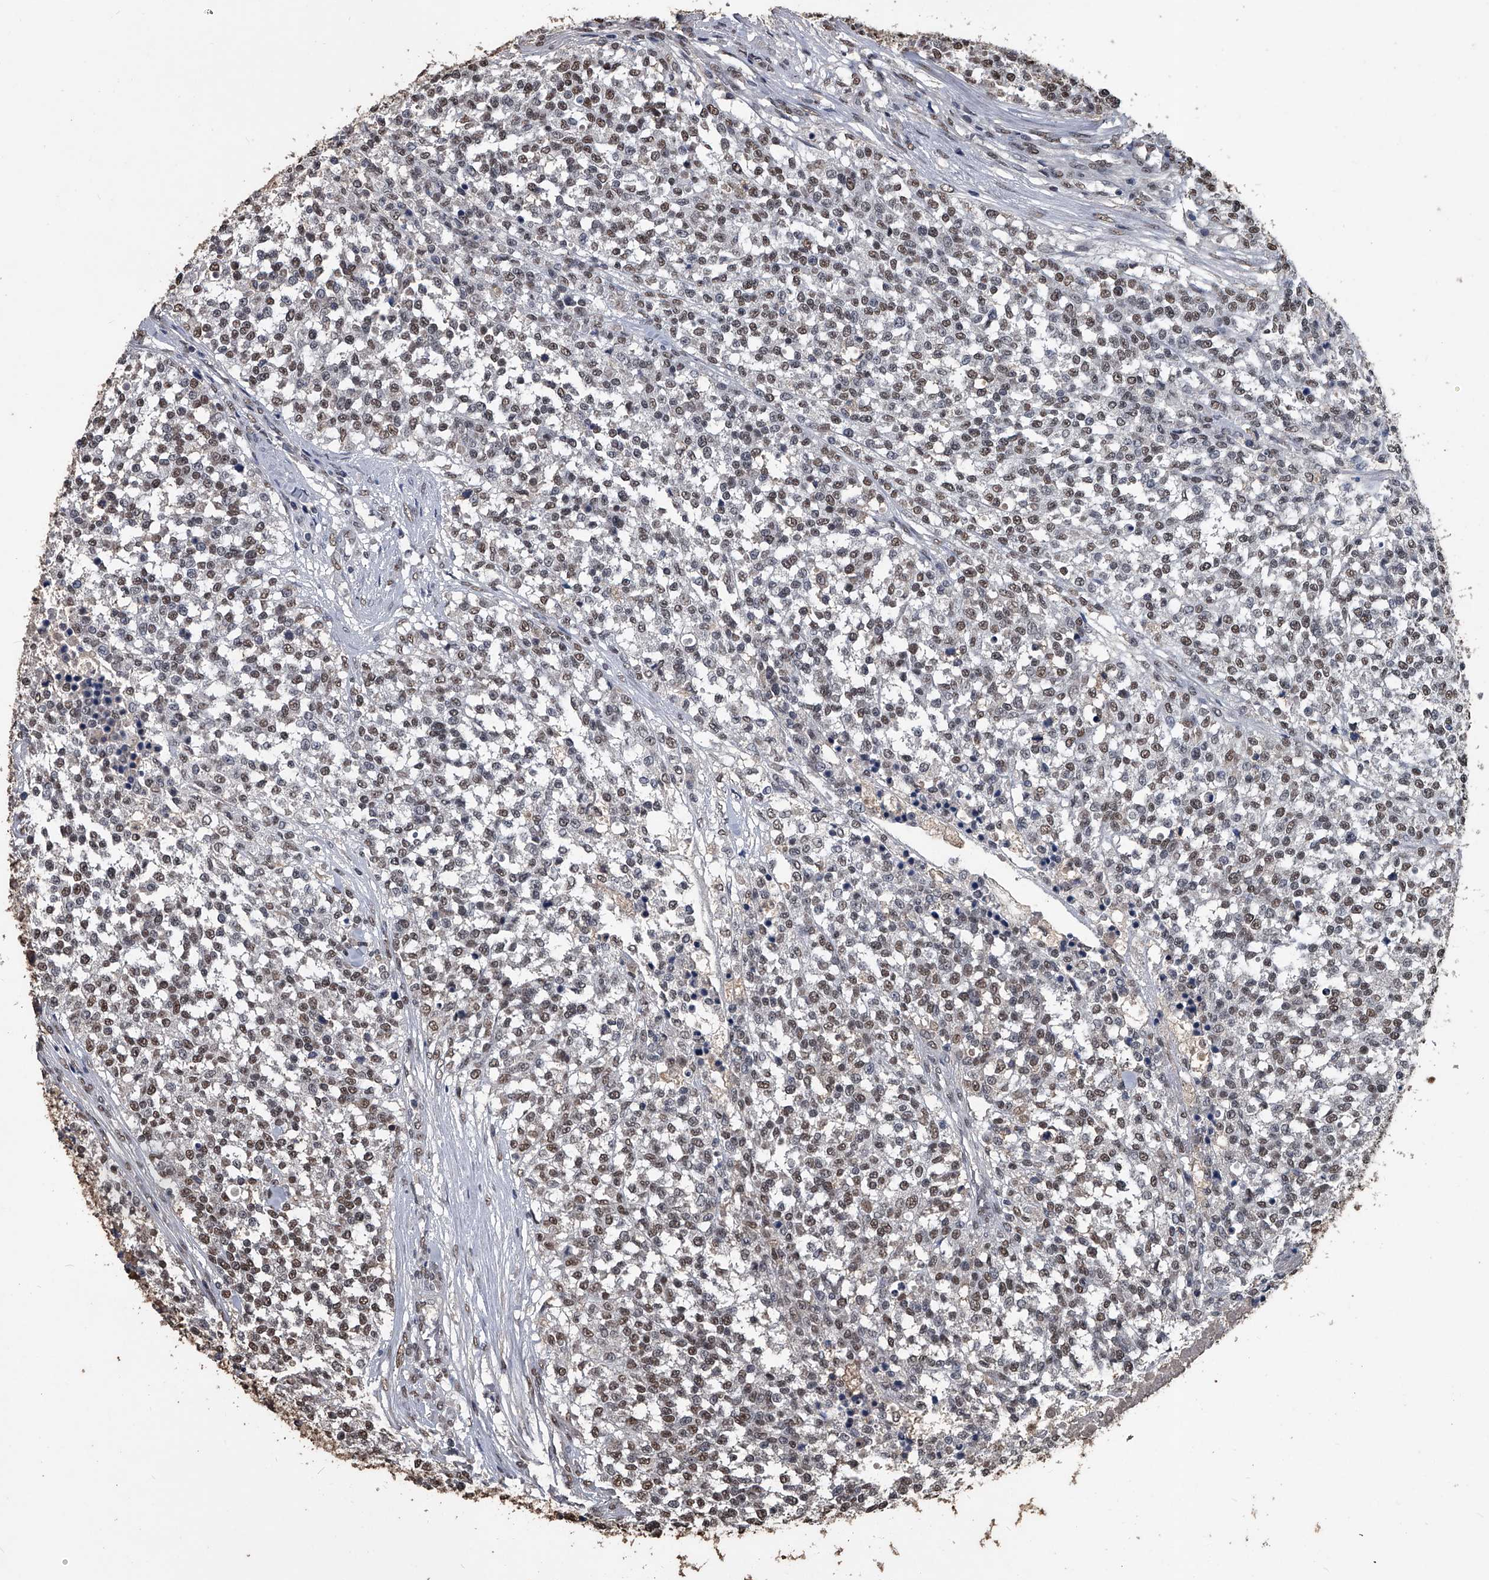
{"staining": {"intensity": "weak", "quantity": ">75%", "location": "nuclear"}, "tissue": "testis cancer", "cell_type": "Tumor cells", "image_type": "cancer", "snomed": [{"axis": "morphology", "description": "Seminoma, NOS"}, {"axis": "topography", "description": "Testis"}], "caption": "Testis seminoma stained with a protein marker shows weak staining in tumor cells.", "gene": "MATR3", "patient": {"sex": "male", "age": 59}}